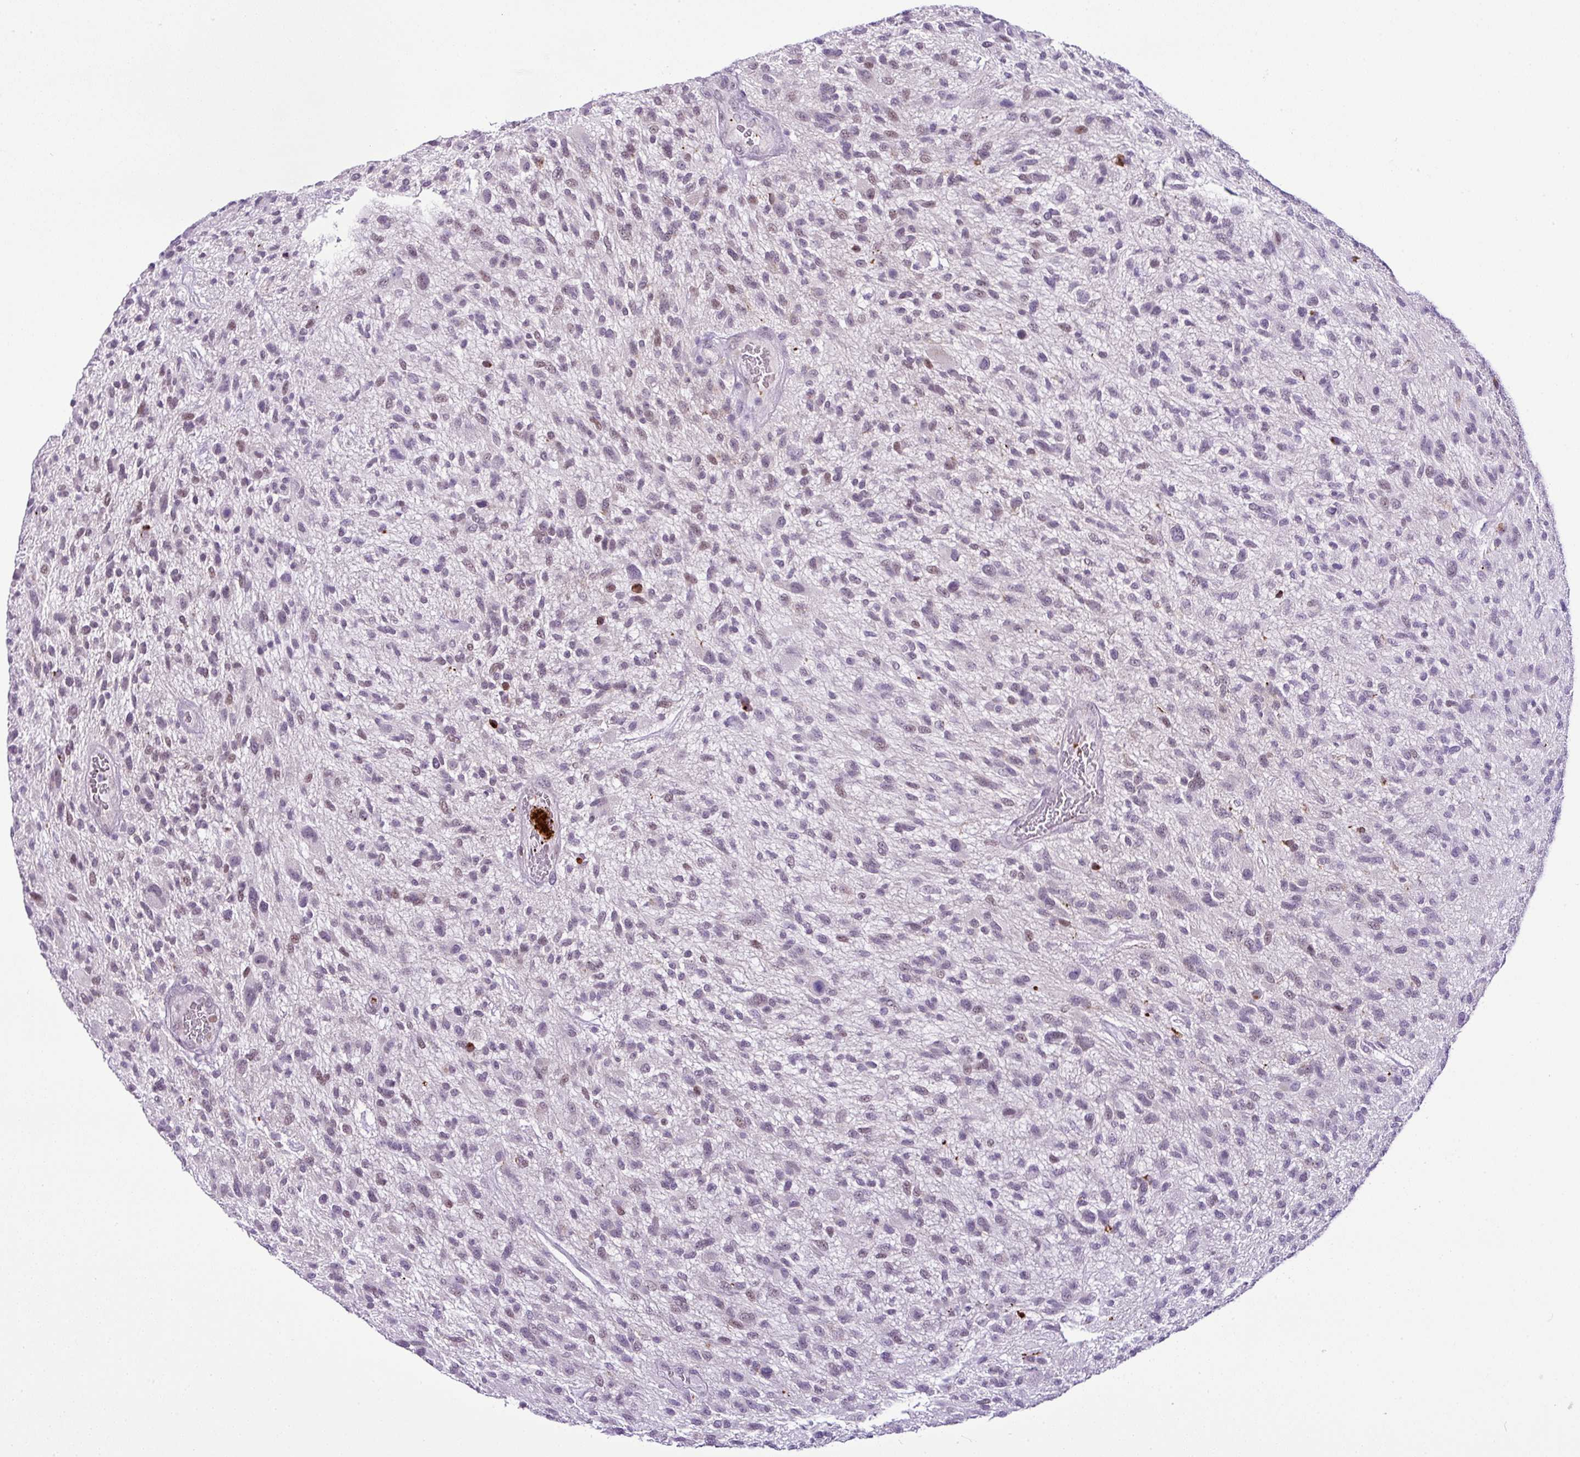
{"staining": {"intensity": "moderate", "quantity": "<25%", "location": "nuclear"}, "tissue": "glioma", "cell_type": "Tumor cells", "image_type": "cancer", "snomed": [{"axis": "morphology", "description": "Glioma, malignant, High grade"}, {"axis": "topography", "description": "Brain"}], "caption": "Malignant glioma (high-grade) stained for a protein demonstrates moderate nuclear positivity in tumor cells. The protein is shown in brown color, while the nuclei are stained blue.", "gene": "CMTM5", "patient": {"sex": "male", "age": 47}}